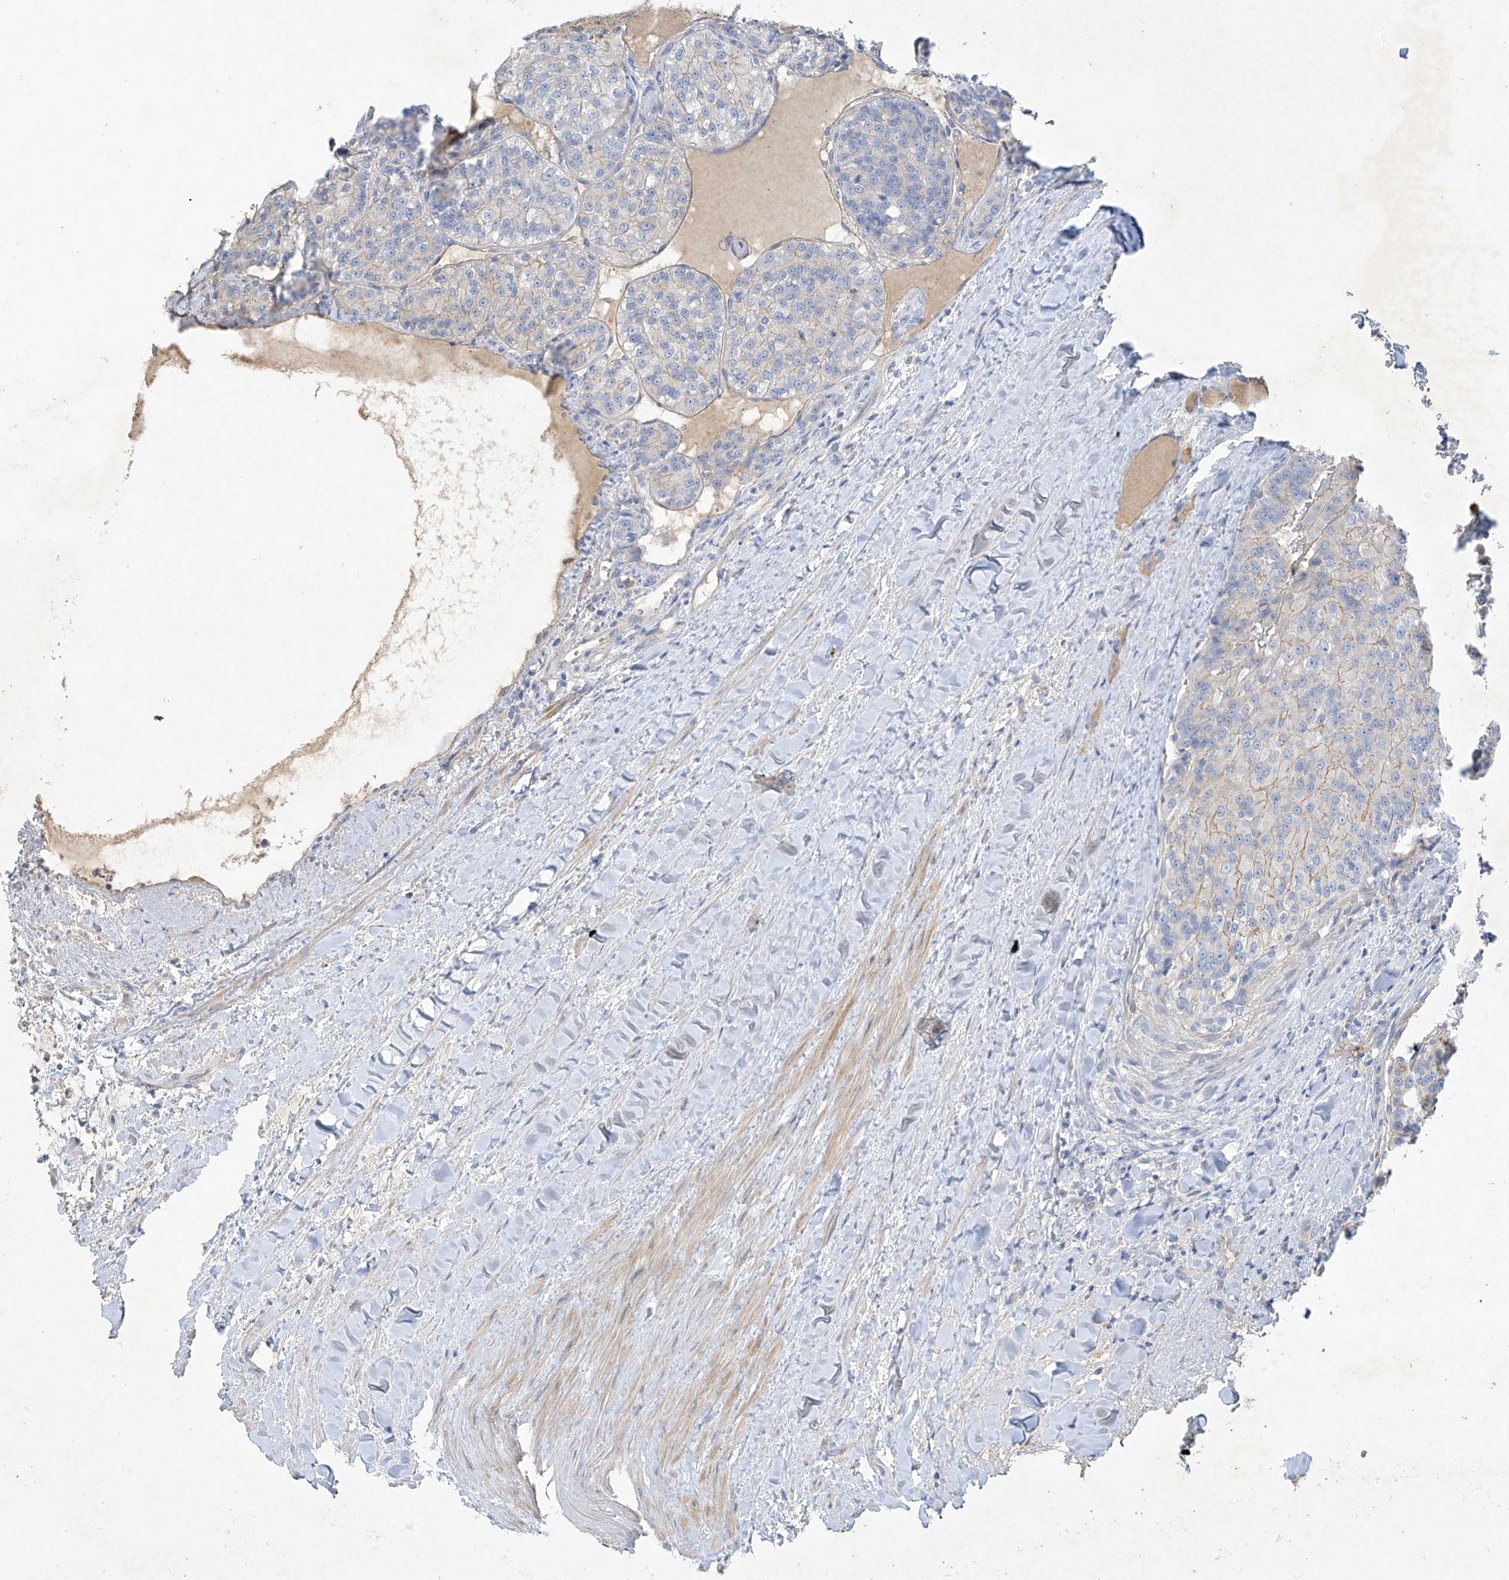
{"staining": {"intensity": "negative", "quantity": "none", "location": "none"}, "tissue": "renal cancer", "cell_type": "Tumor cells", "image_type": "cancer", "snomed": [{"axis": "morphology", "description": "Adenocarcinoma, NOS"}, {"axis": "topography", "description": "Kidney"}], "caption": "IHC histopathology image of neoplastic tissue: human renal cancer stained with DAB displays no significant protein positivity in tumor cells.", "gene": "PRSS12", "patient": {"sex": "female", "age": 63}}